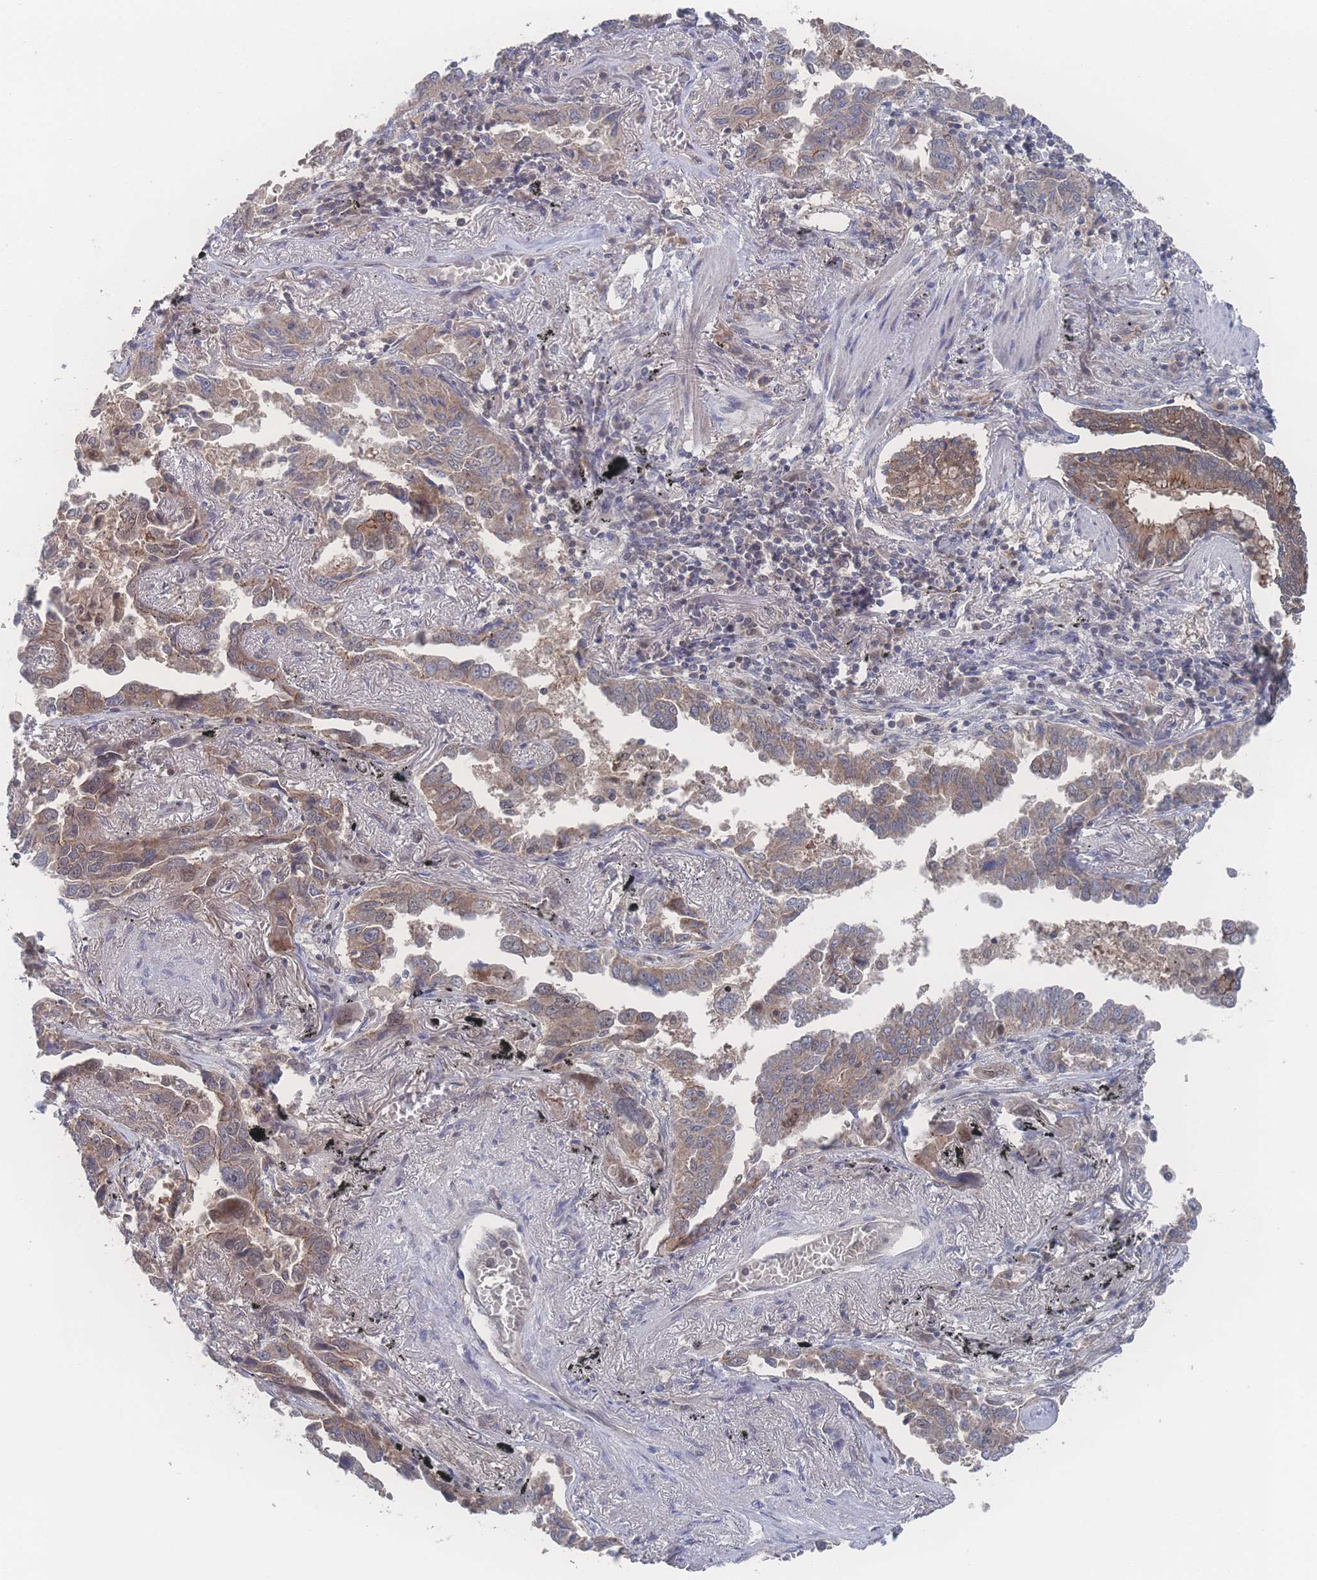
{"staining": {"intensity": "moderate", "quantity": "25%-75%", "location": "cytoplasmic/membranous"}, "tissue": "lung cancer", "cell_type": "Tumor cells", "image_type": "cancer", "snomed": [{"axis": "morphology", "description": "Adenocarcinoma, NOS"}, {"axis": "topography", "description": "Lung"}], "caption": "Immunohistochemical staining of adenocarcinoma (lung) displays moderate cytoplasmic/membranous protein staining in about 25%-75% of tumor cells.", "gene": "NBEAL1", "patient": {"sex": "male", "age": 67}}